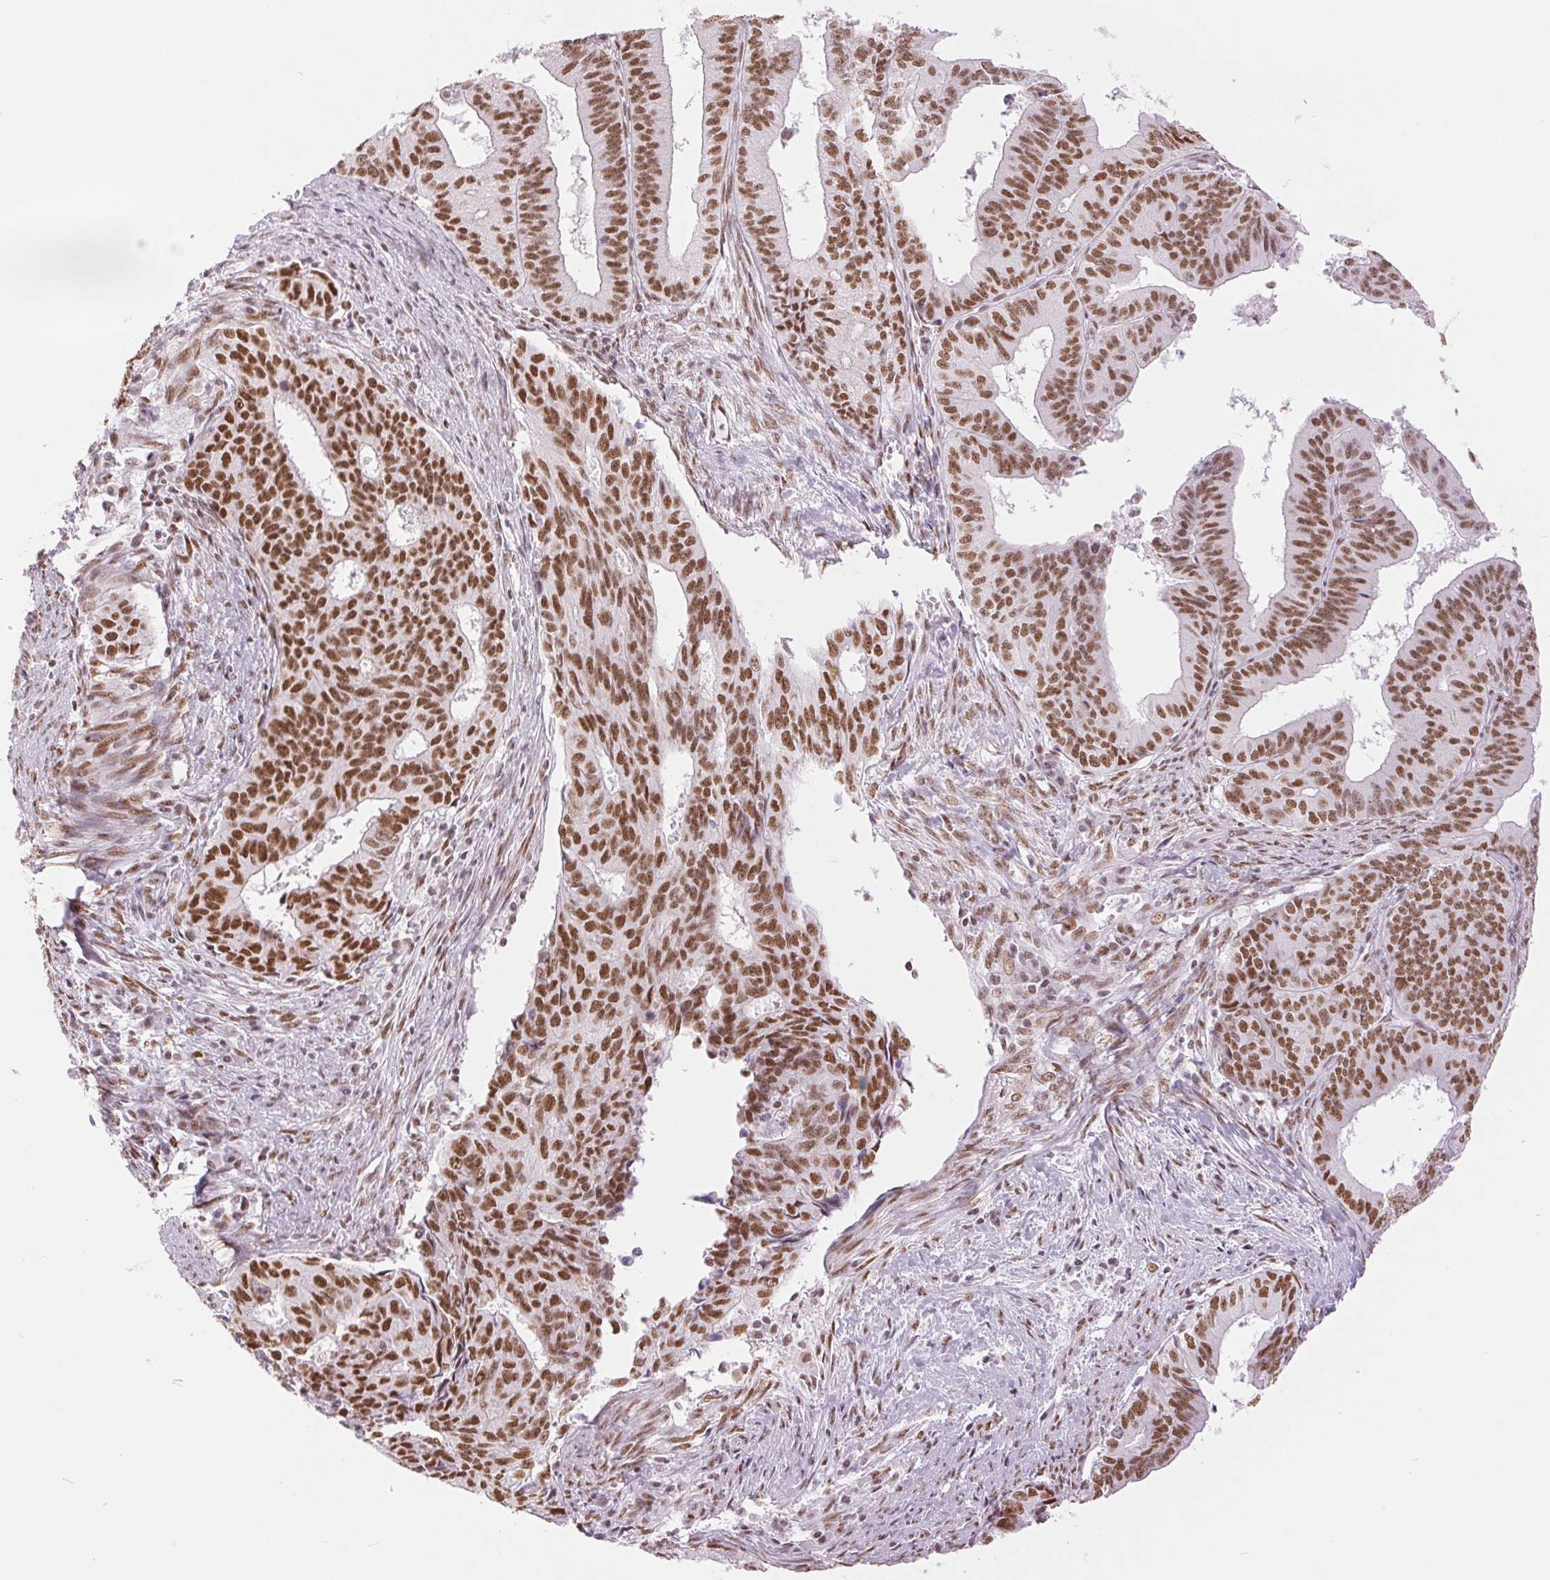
{"staining": {"intensity": "strong", "quantity": ">75%", "location": "nuclear"}, "tissue": "endometrial cancer", "cell_type": "Tumor cells", "image_type": "cancer", "snomed": [{"axis": "morphology", "description": "Adenocarcinoma, NOS"}, {"axis": "topography", "description": "Endometrium"}], "caption": "Adenocarcinoma (endometrial) stained with a brown dye displays strong nuclear positive staining in approximately >75% of tumor cells.", "gene": "ZFR2", "patient": {"sex": "female", "age": 65}}